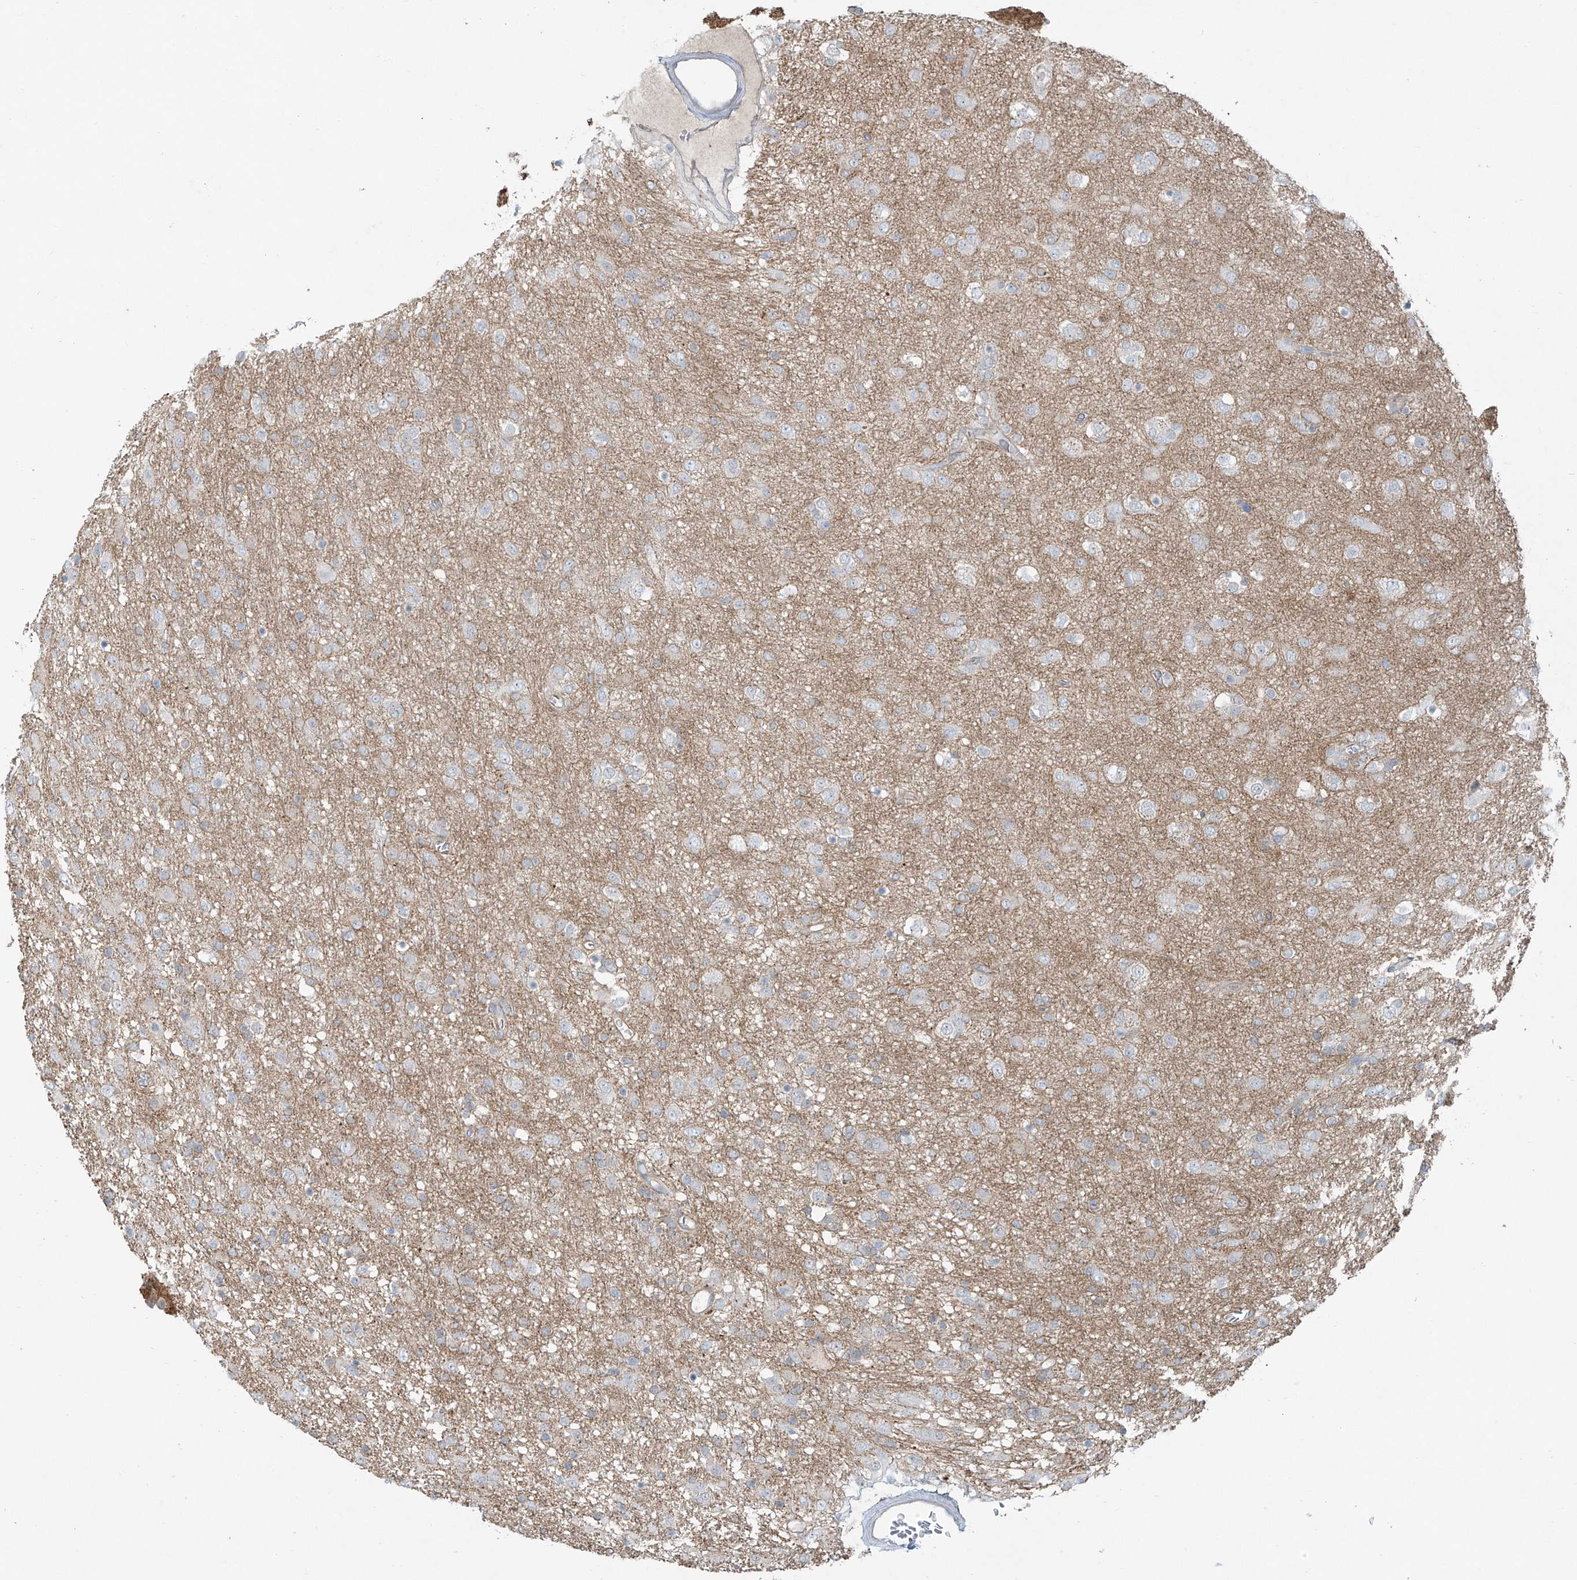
{"staining": {"intensity": "negative", "quantity": "none", "location": "none"}, "tissue": "glioma", "cell_type": "Tumor cells", "image_type": "cancer", "snomed": [{"axis": "morphology", "description": "Glioma, malignant, Low grade"}, {"axis": "topography", "description": "Brain"}], "caption": "Micrograph shows no protein staining in tumor cells of malignant glioma (low-grade) tissue. The staining was performed using DAB (3,3'-diaminobenzidine) to visualize the protein expression in brown, while the nuclei were stained in blue with hematoxylin (Magnification: 20x).", "gene": "TUBE1", "patient": {"sex": "male", "age": 65}}